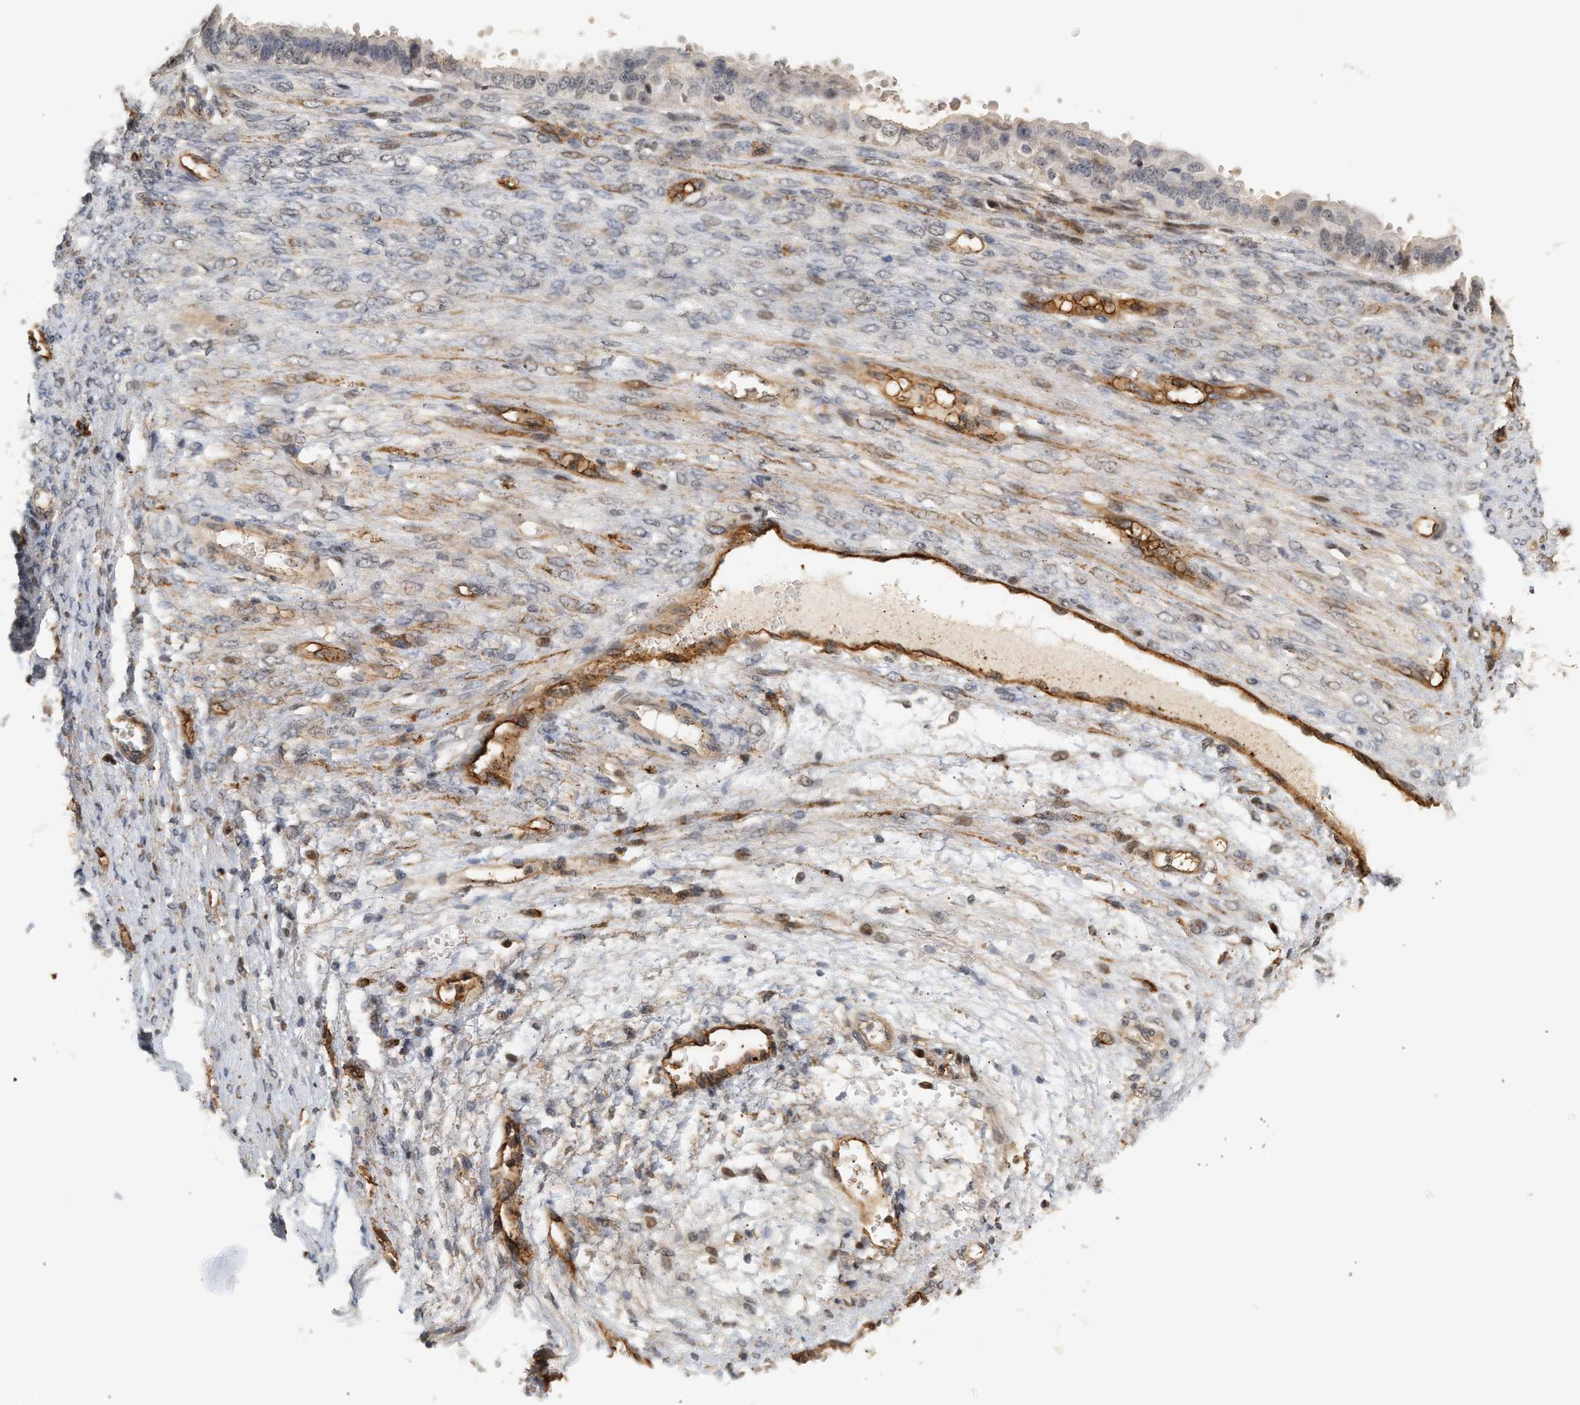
{"staining": {"intensity": "weak", "quantity": "25%-75%", "location": "cytoplasmic/membranous"}, "tissue": "ovarian cancer", "cell_type": "Tumor cells", "image_type": "cancer", "snomed": [{"axis": "morphology", "description": "Cystadenocarcinoma, serous, NOS"}, {"axis": "topography", "description": "Ovary"}], "caption": "Protein positivity by immunohistochemistry (IHC) exhibits weak cytoplasmic/membranous staining in approximately 25%-75% of tumor cells in ovarian cancer (serous cystadenocarcinoma).", "gene": "PLXND1", "patient": {"sex": "female", "age": 58}}